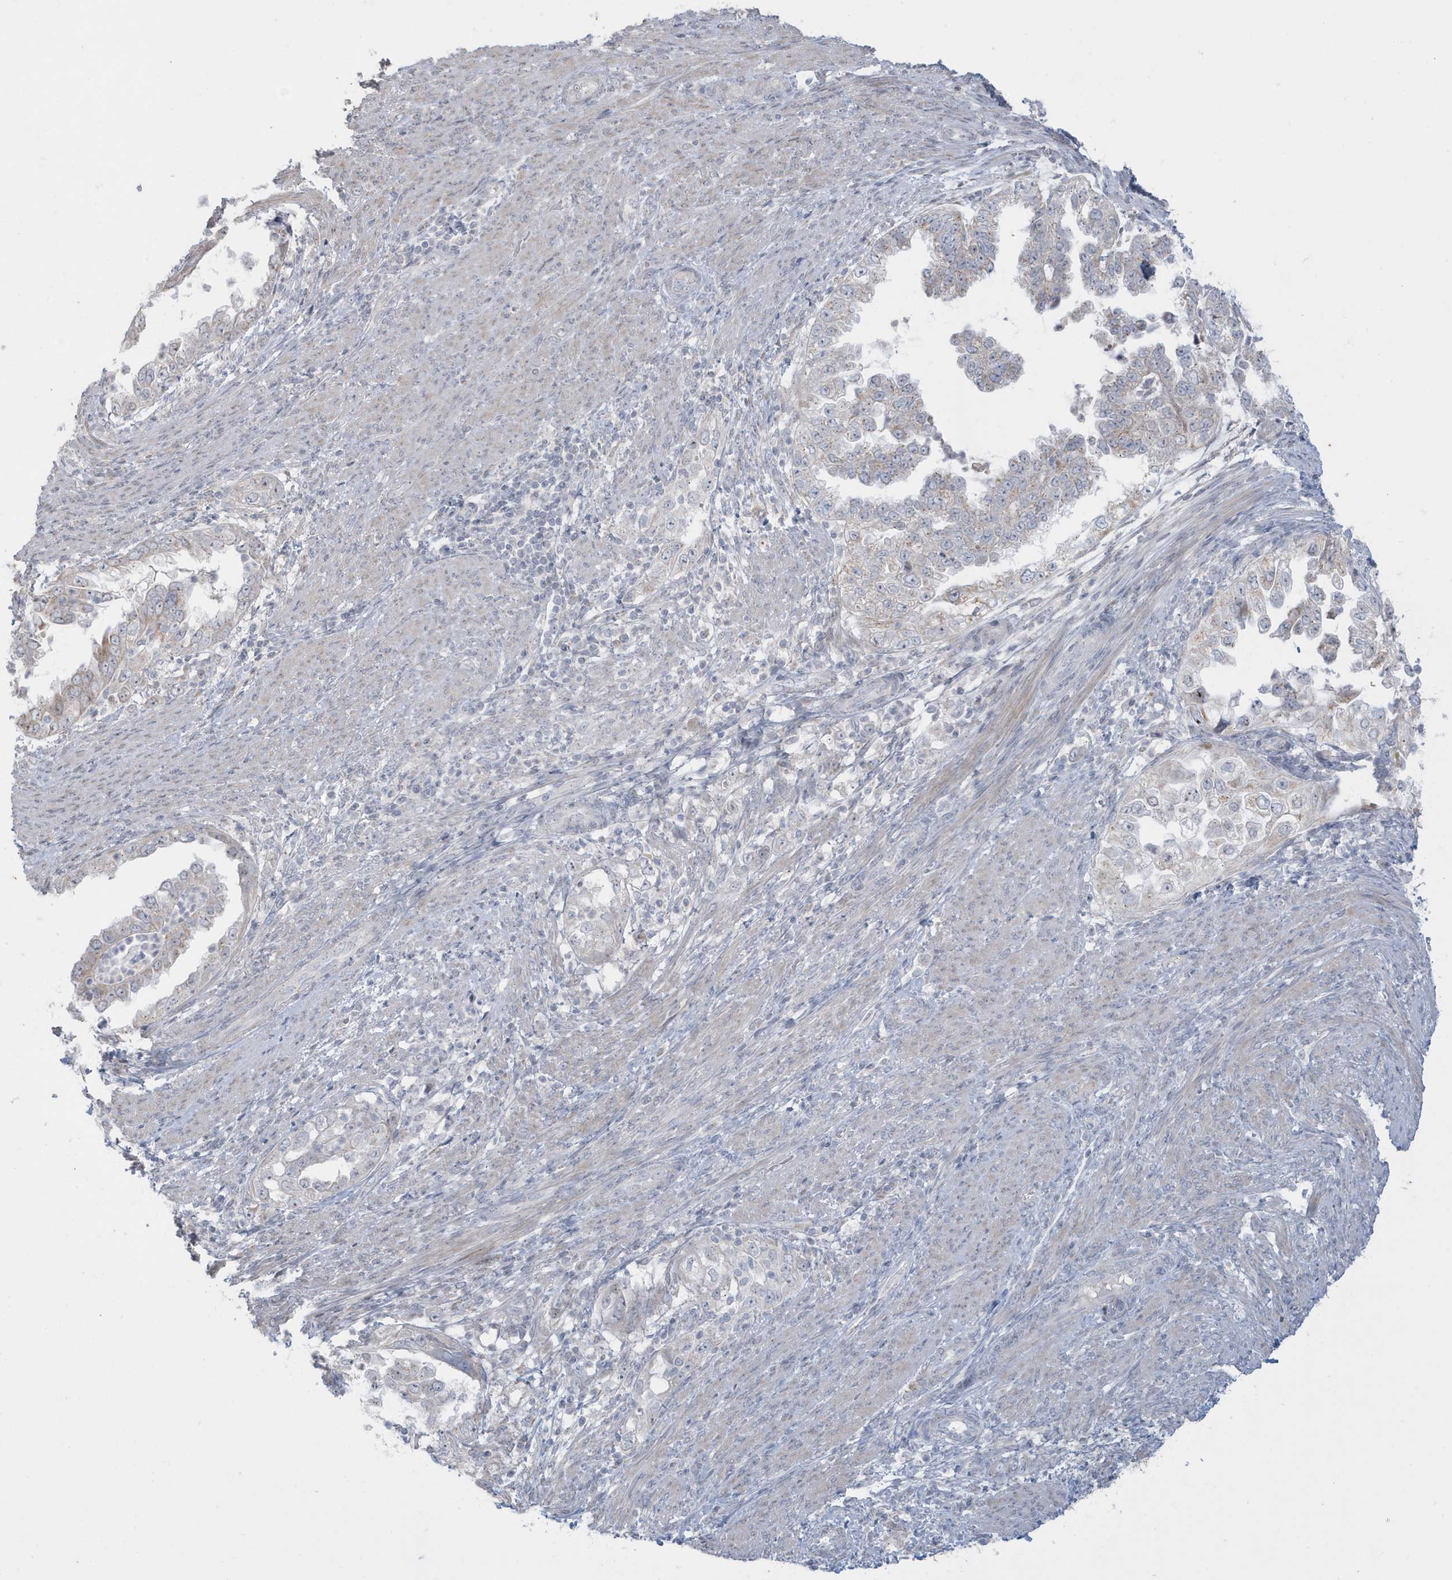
{"staining": {"intensity": "negative", "quantity": "none", "location": "none"}, "tissue": "endometrial cancer", "cell_type": "Tumor cells", "image_type": "cancer", "snomed": [{"axis": "morphology", "description": "Adenocarcinoma, NOS"}, {"axis": "topography", "description": "Endometrium"}], "caption": "This is a image of immunohistochemistry (IHC) staining of endometrial cancer (adenocarcinoma), which shows no positivity in tumor cells.", "gene": "FNDC1", "patient": {"sex": "female", "age": 85}}